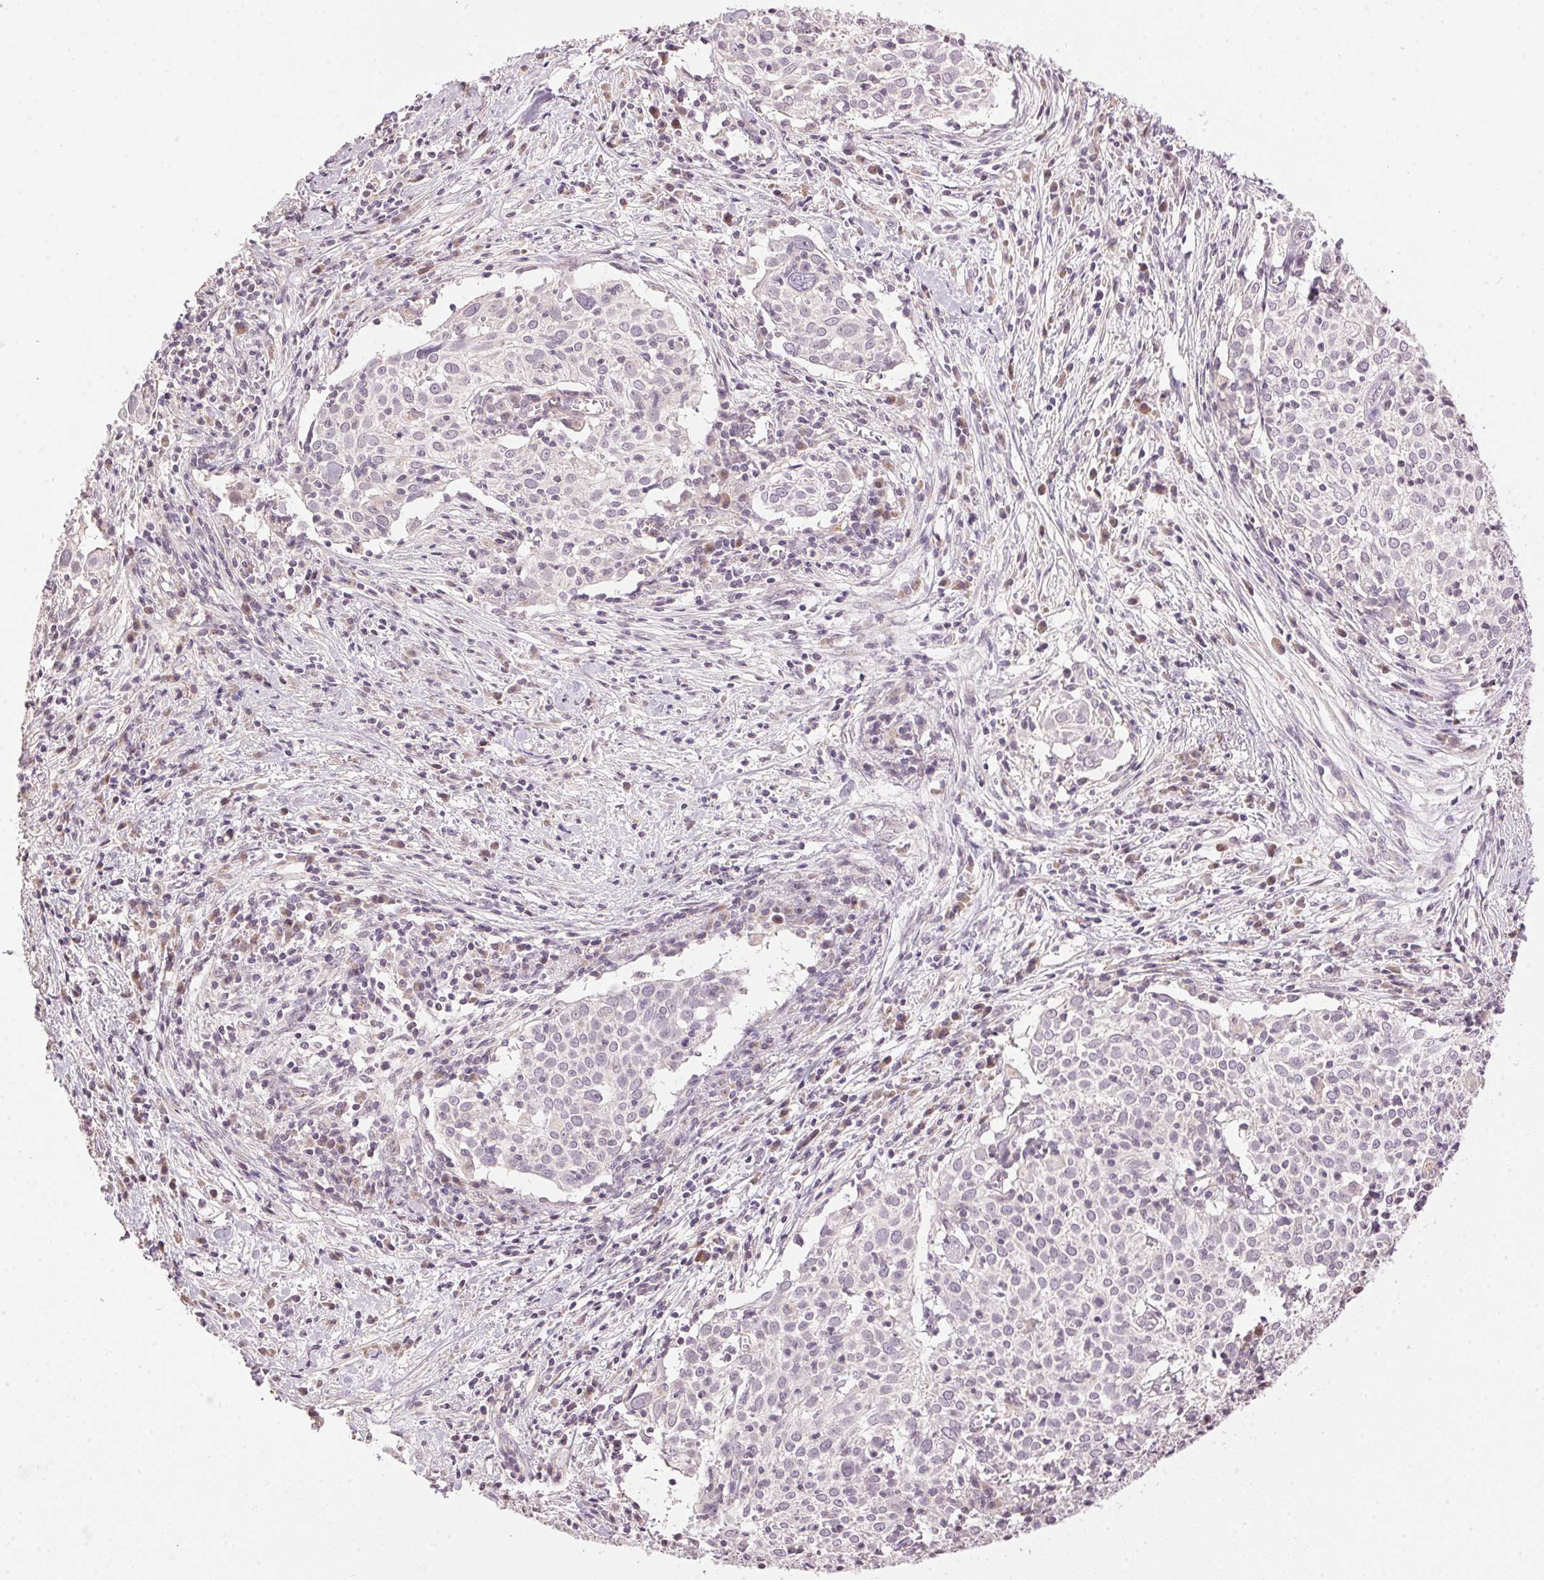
{"staining": {"intensity": "negative", "quantity": "none", "location": "none"}, "tissue": "cervical cancer", "cell_type": "Tumor cells", "image_type": "cancer", "snomed": [{"axis": "morphology", "description": "Squamous cell carcinoma, NOS"}, {"axis": "topography", "description": "Cervix"}], "caption": "Protein analysis of squamous cell carcinoma (cervical) shows no significant positivity in tumor cells.", "gene": "GOLPH3", "patient": {"sex": "female", "age": 39}}